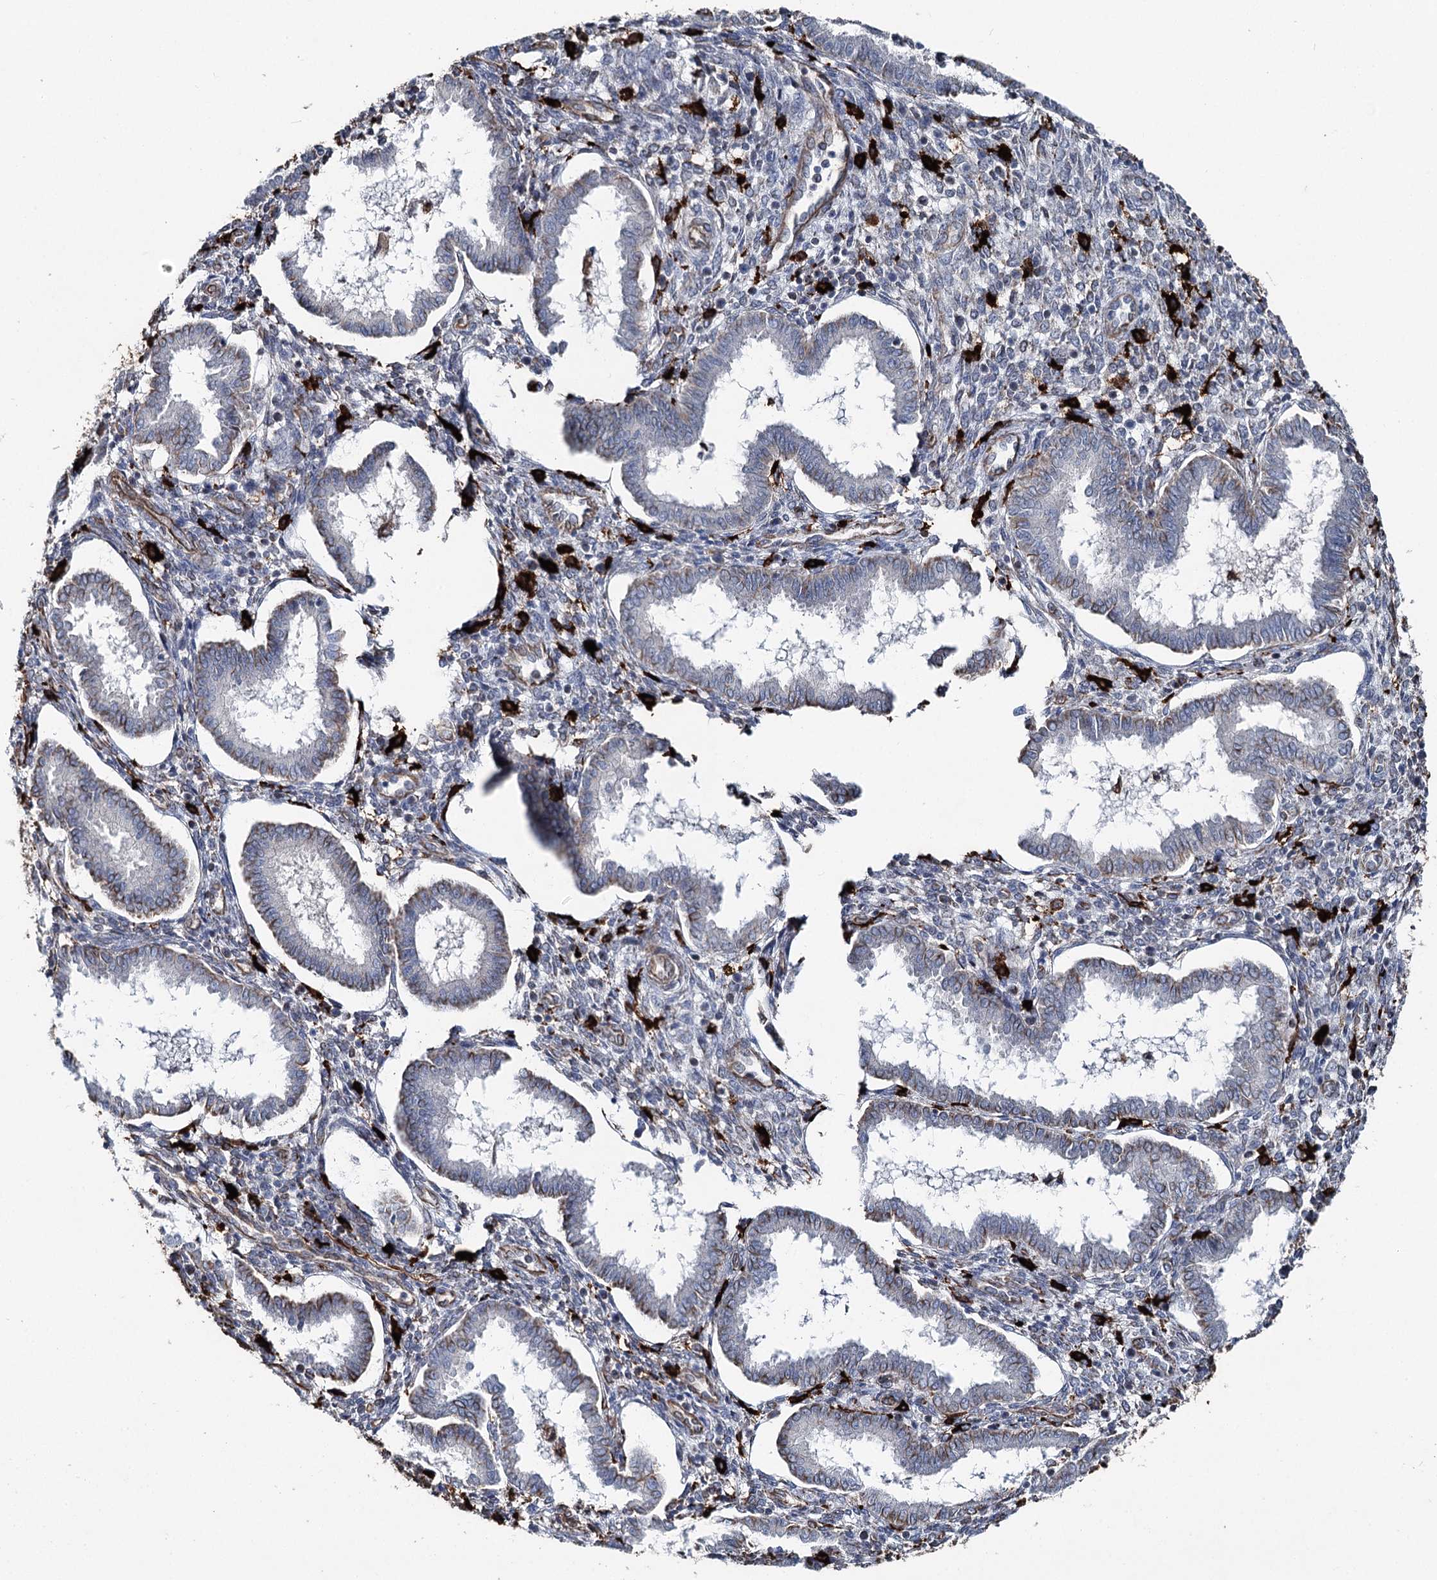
{"staining": {"intensity": "negative", "quantity": "none", "location": "none"}, "tissue": "endometrium", "cell_type": "Cells in endometrial stroma", "image_type": "normal", "snomed": [{"axis": "morphology", "description": "Normal tissue, NOS"}, {"axis": "topography", "description": "Endometrium"}], "caption": "Histopathology image shows no protein positivity in cells in endometrial stroma of benign endometrium.", "gene": "CLEC4M", "patient": {"sex": "female", "age": 24}}